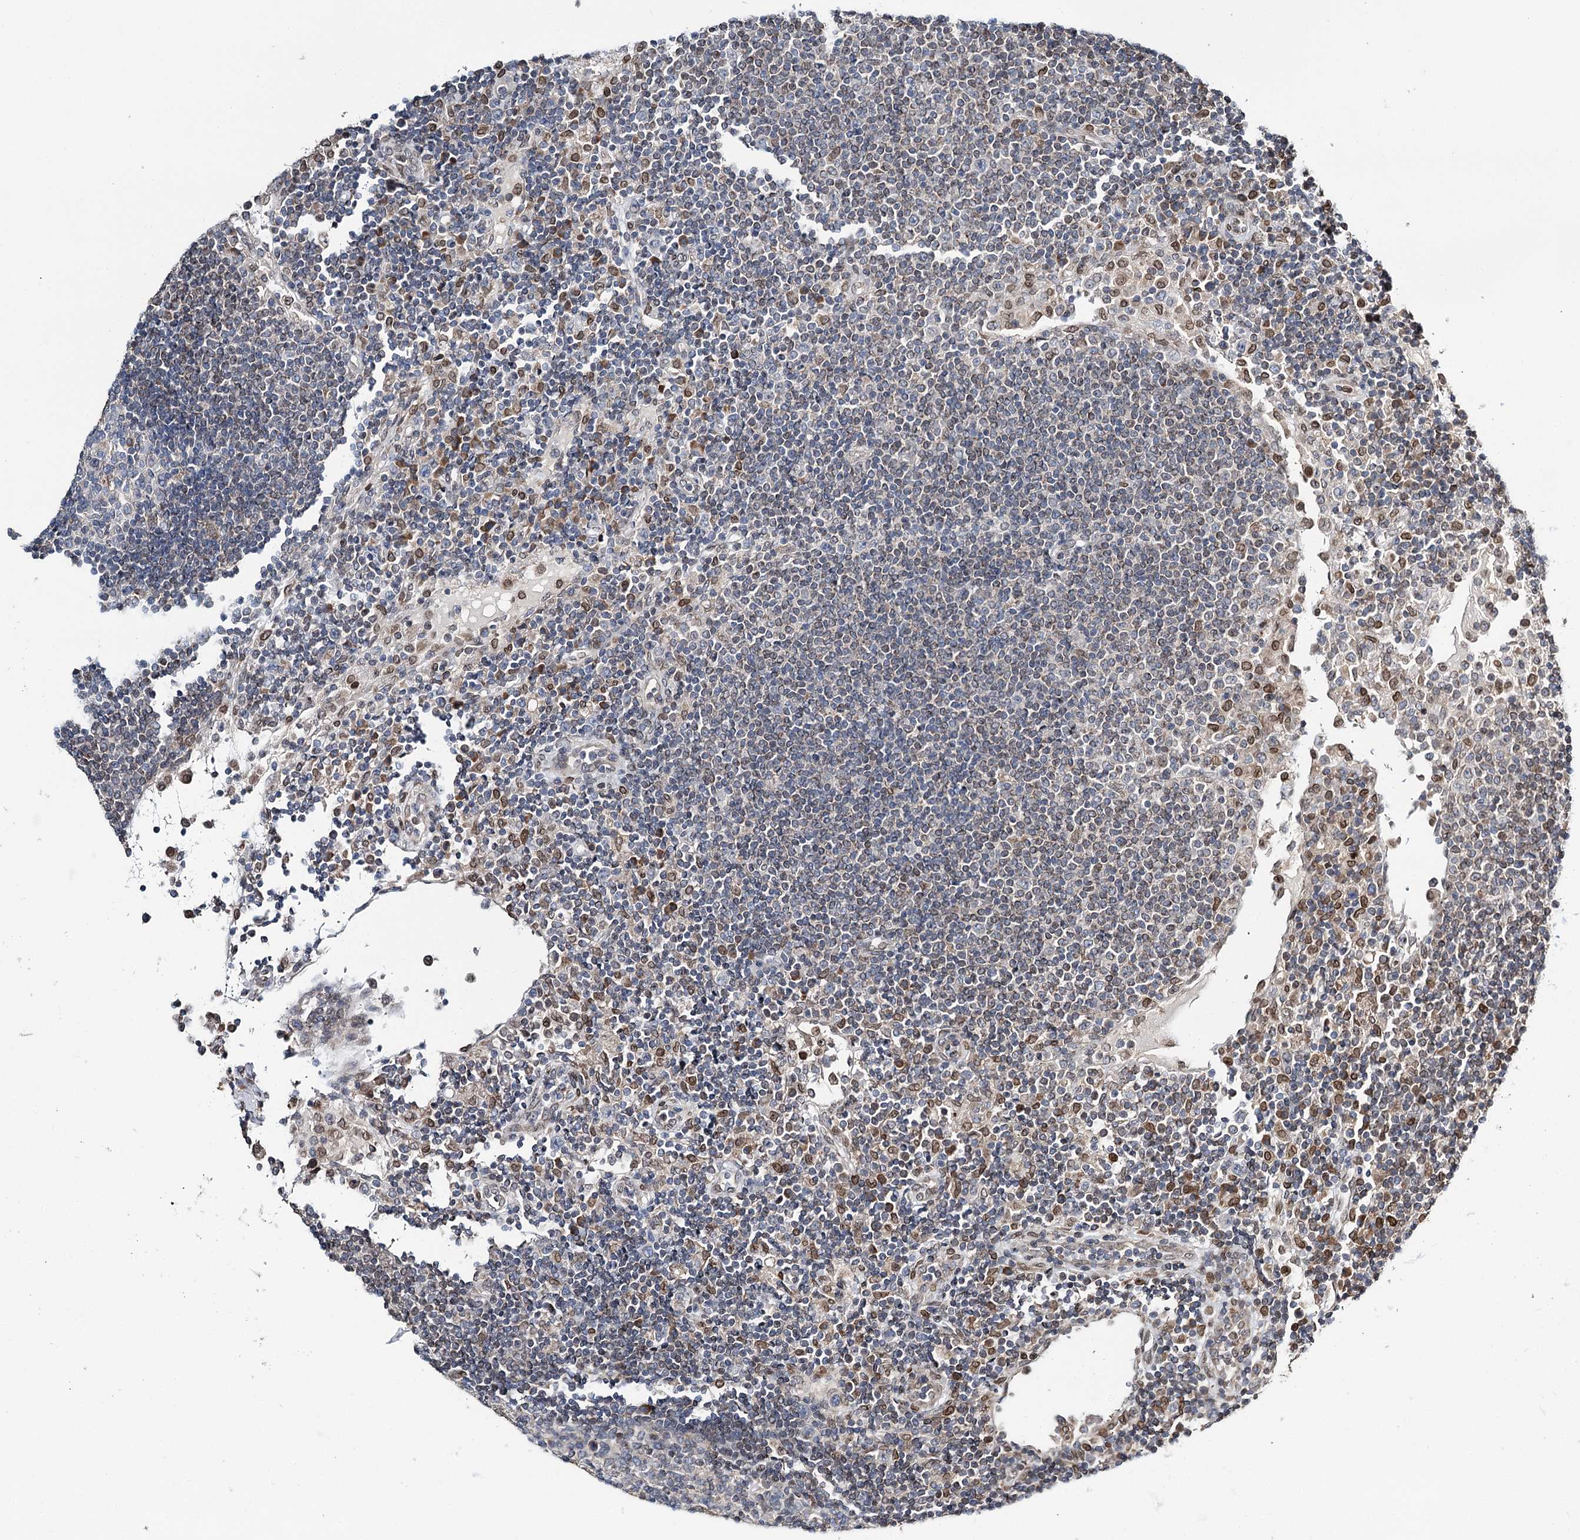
{"staining": {"intensity": "negative", "quantity": "none", "location": "none"}, "tissue": "lymph node", "cell_type": "Germinal center cells", "image_type": "normal", "snomed": [{"axis": "morphology", "description": "Normal tissue, NOS"}, {"axis": "topography", "description": "Lymph node"}], "caption": "DAB immunohistochemical staining of benign lymph node demonstrates no significant staining in germinal center cells.", "gene": "CFAP46", "patient": {"sex": "female", "age": 53}}